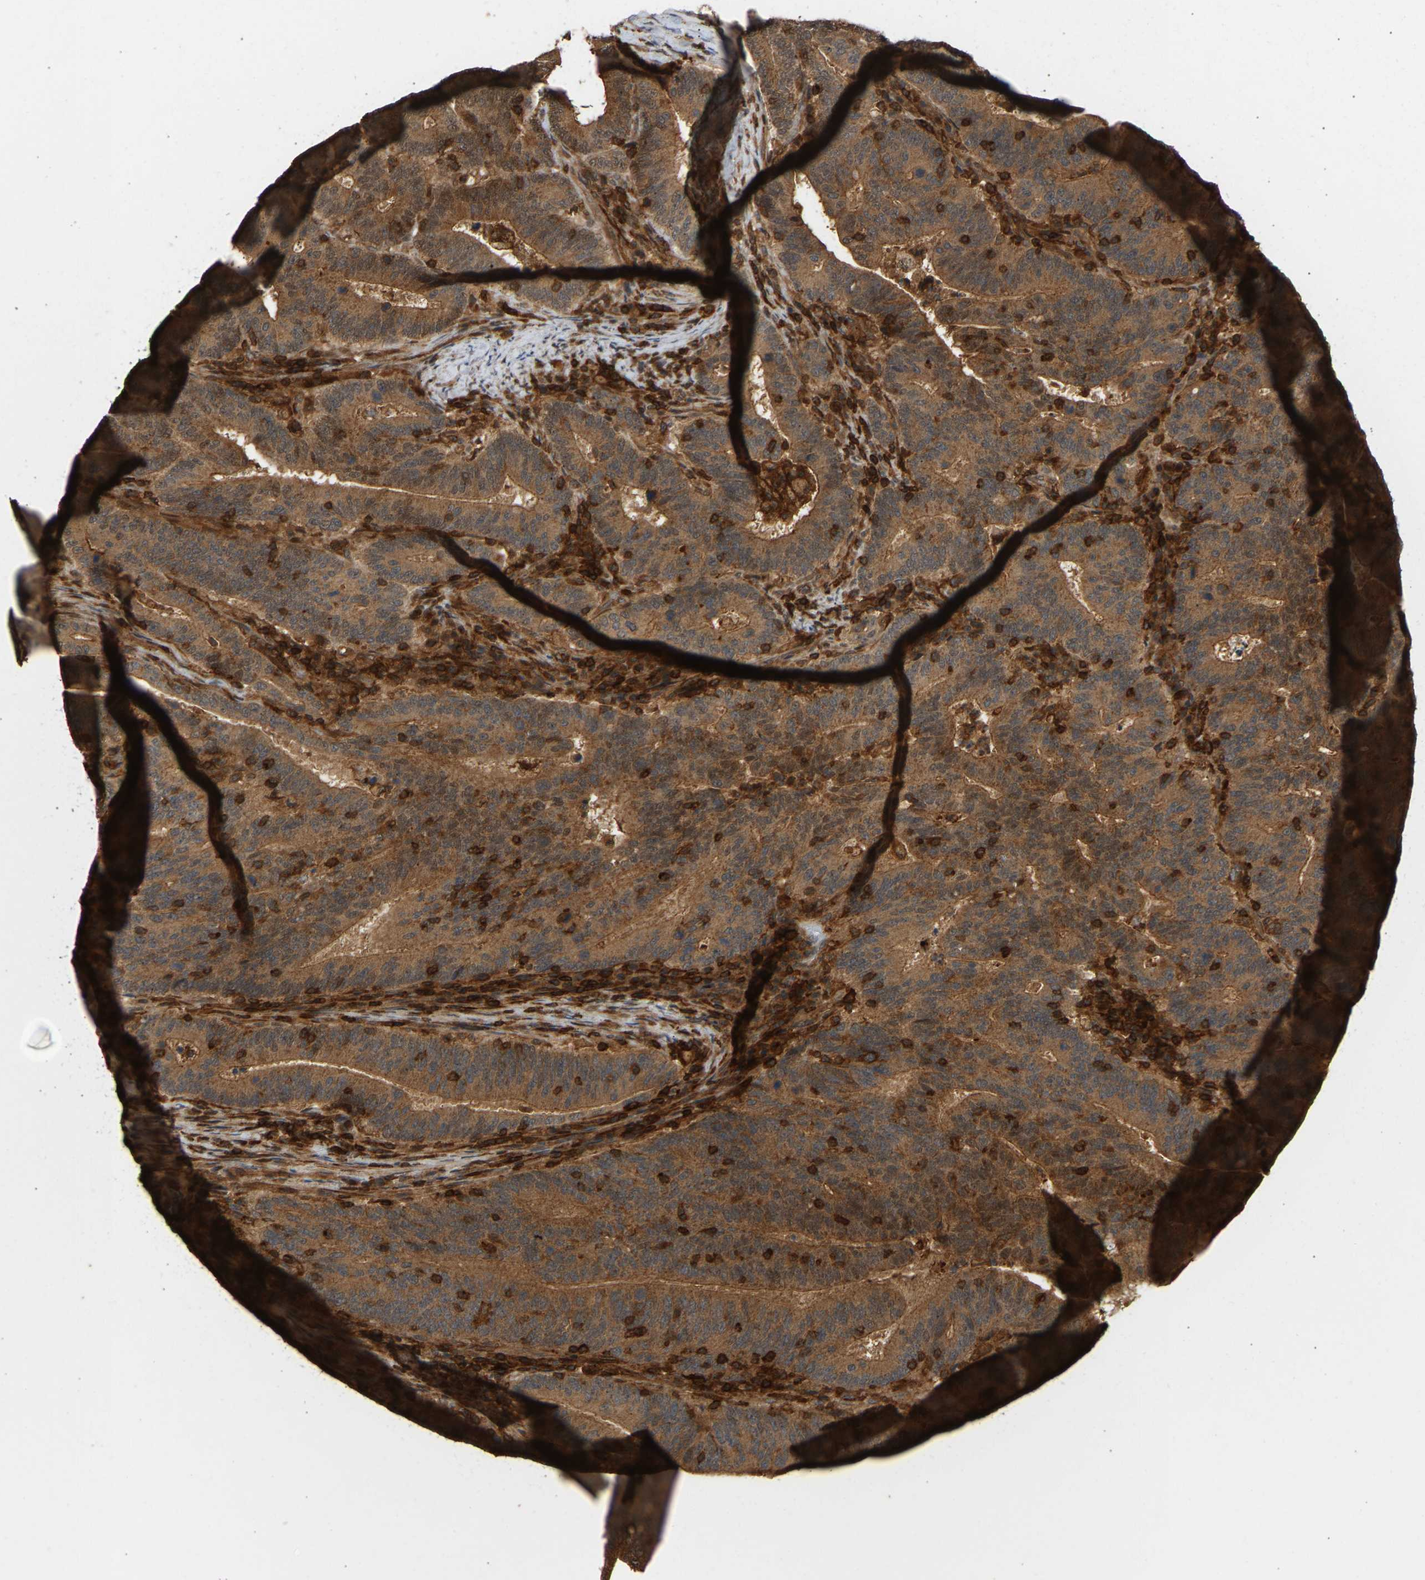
{"staining": {"intensity": "strong", "quantity": ">75%", "location": "cytoplasmic/membranous"}, "tissue": "colorectal cancer", "cell_type": "Tumor cells", "image_type": "cancer", "snomed": [{"axis": "morphology", "description": "Adenocarcinoma, NOS"}, {"axis": "topography", "description": "Colon"}], "caption": "Colorectal cancer was stained to show a protein in brown. There is high levels of strong cytoplasmic/membranous staining in about >75% of tumor cells.", "gene": "GOPC", "patient": {"sex": "female", "age": 66}}